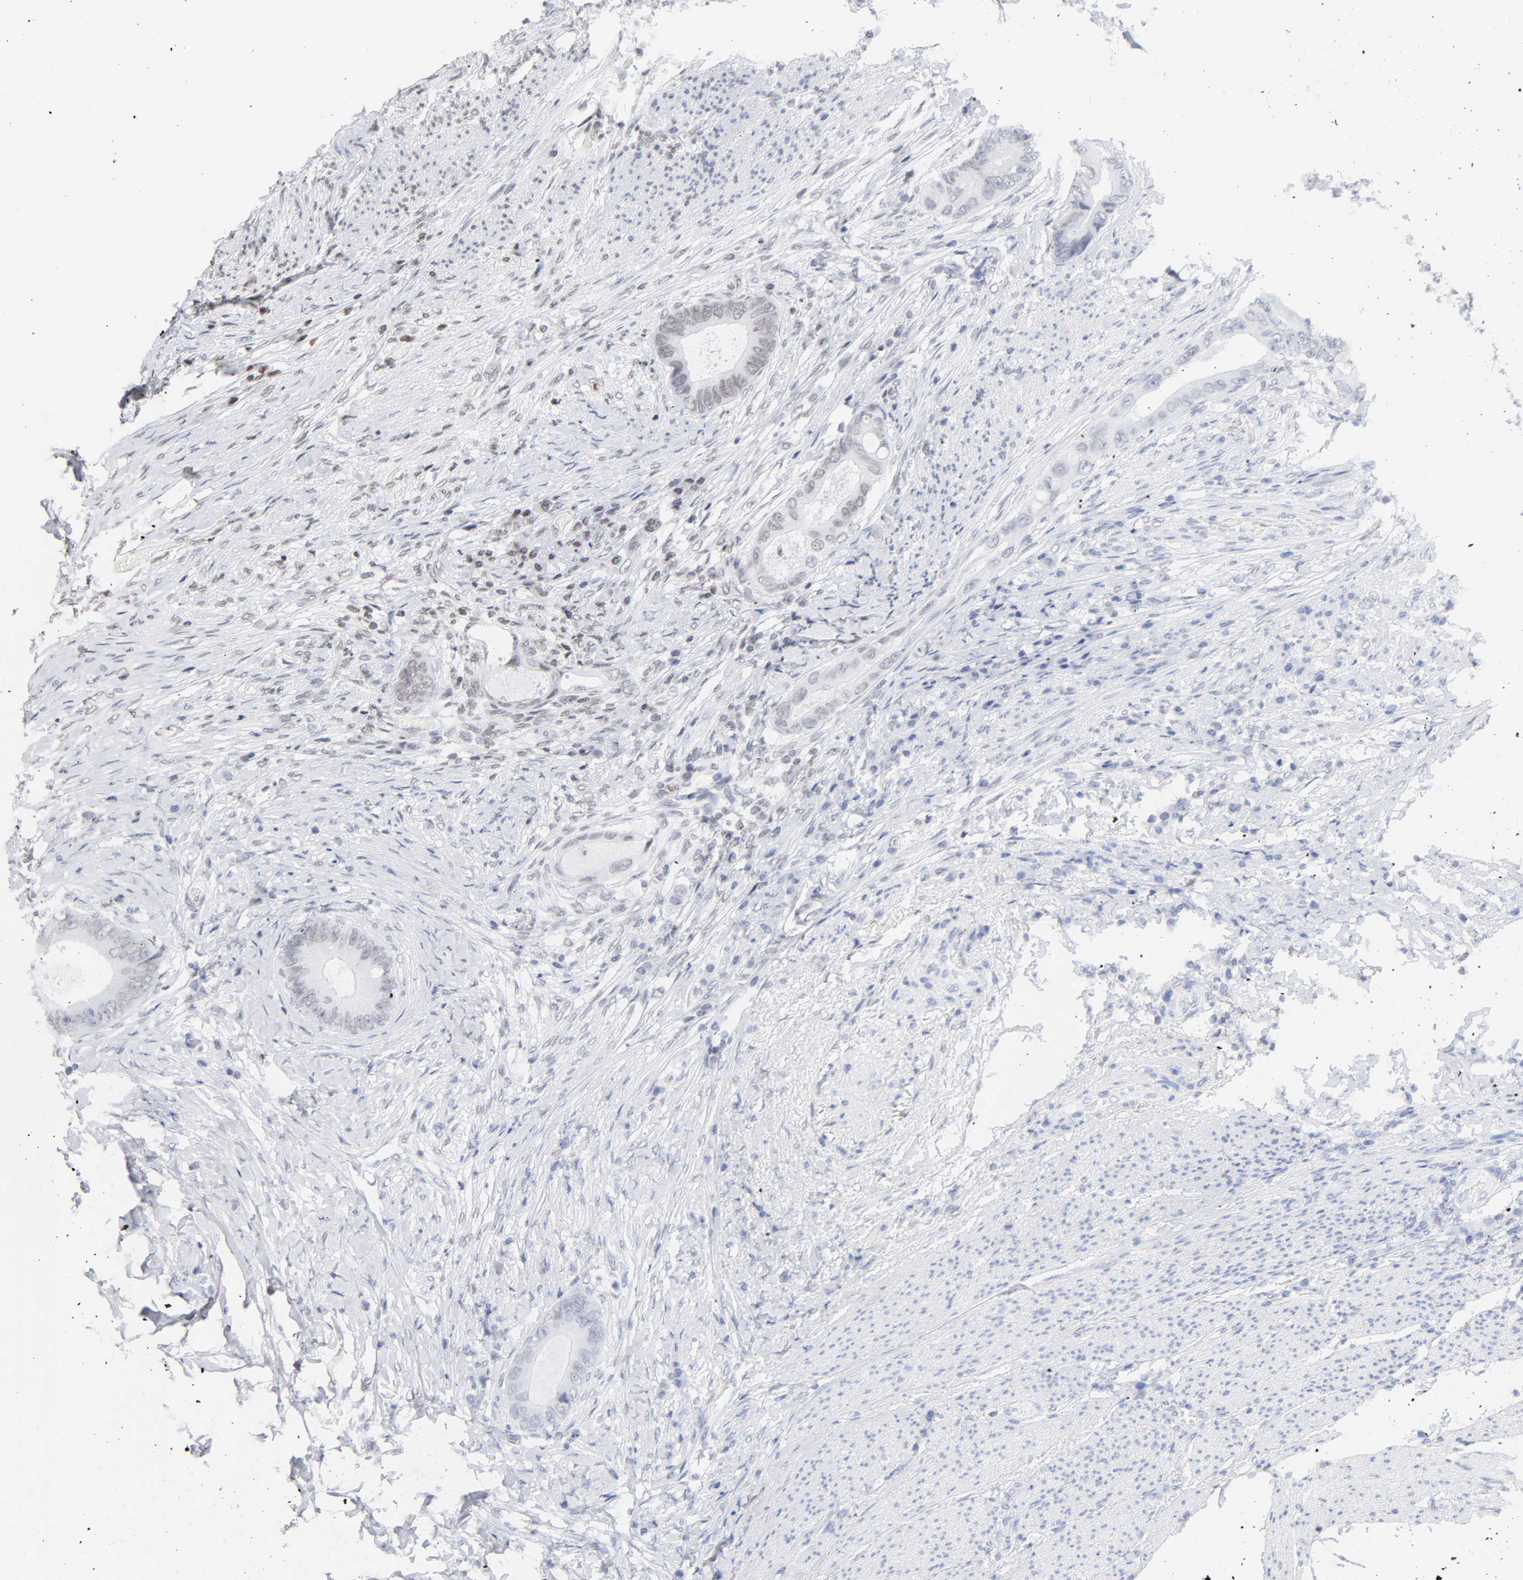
{"staining": {"intensity": "weak", "quantity": "<25%", "location": "nuclear"}, "tissue": "colorectal cancer", "cell_type": "Tumor cells", "image_type": "cancer", "snomed": [{"axis": "morphology", "description": "Normal tissue, NOS"}, {"axis": "morphology", "description": "Adenocarcinoma, NOS"}, {"axis": "topography", "description": "Rectum"}, {"axis": "topography", "description": "Peripheral nerve tissue"}], "caption": "High power microscopy micrograph of an immunohistochemistry micrograph of colorectal cancer, revealing no significant positivity in tumor cells. (DAB IHC, high magnification).", "gene": "H2AC12", "patient": {"sex": "female", "age": 77}}